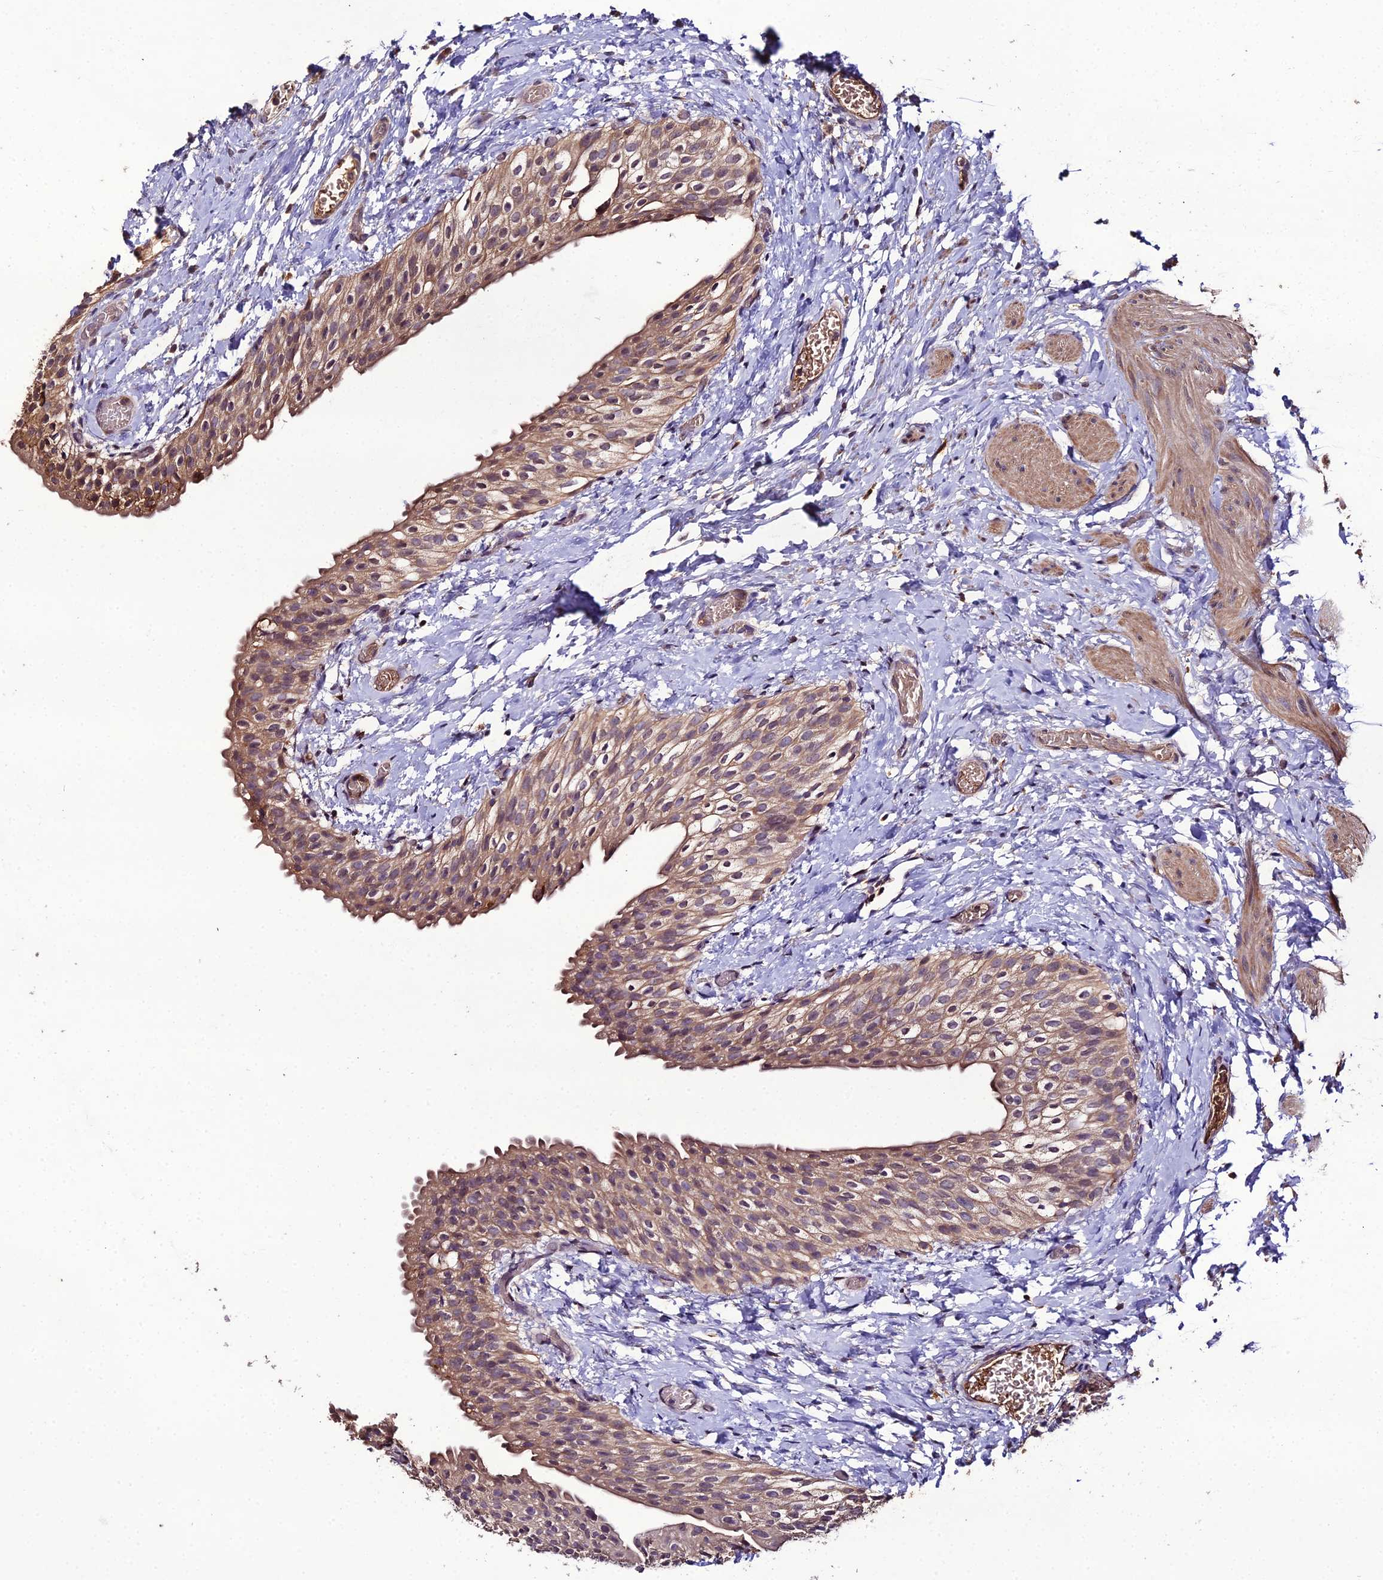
{"staining": {"intensity": "moderate", "quantity": ">75%", "location": "cytoplasmic/membranous"}, "tissue": "urinary bladder", "cell_type": "Urothelial cells", "image_type": "normal", "snomed": [{"axis": "morphology", "description": "Normal tissue, NOS"}, {"axis": "topography", "description": "Urinary bladder"}], "caption": "High-power microscopy captured an immunohistochemistry (IHC) photomicrograph of benign urinary bladder, revealing moderate cytoplasmic/membranous staining in approximately >75% of urothelial cells. (IHC, brightfield microscopy, high magnification).", "gene": "KCTD16", "patient": {"sex": "male", "age": 1}}